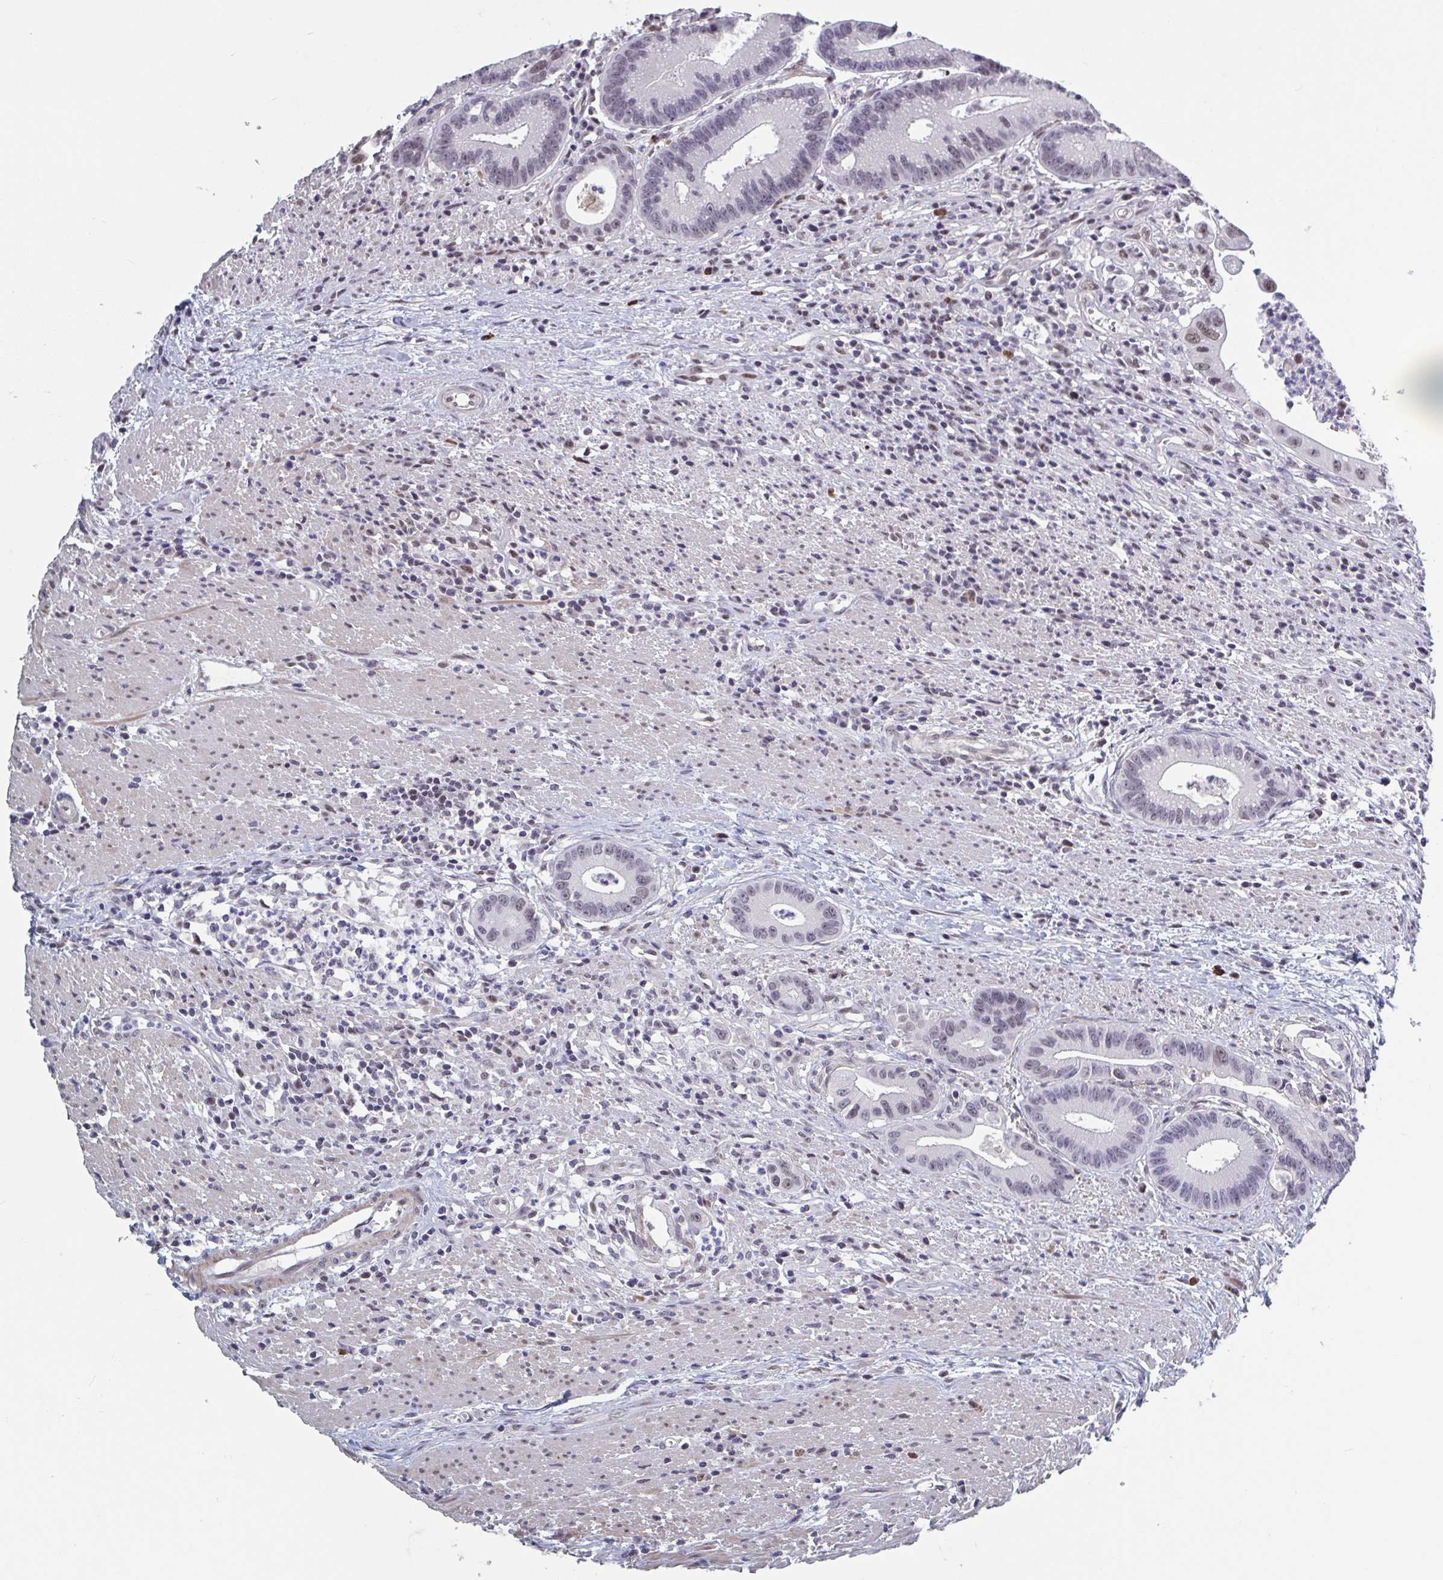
{"staining": {"intensity": "moderate", "quantity": "25%-75%", "location": "nuclear"}, "tissue": "colorectal cancer", "cell_type": "Tumor cells", "image_type": "cancer", "snomed": [{"axis": "morphology", "description": "Adenocarcinoma, NOS"}, {"axis": "topography", "description": "Rectum"}], "caption": "Colorectal cancer (adenocarcinoma) tissue shows moderate nuclear expression in approximately 25%-75% of tumor cells, visualized by immunohistochemistry.", "gene": "BCL7B", "patient": {"sex": "female", "age": 81}}